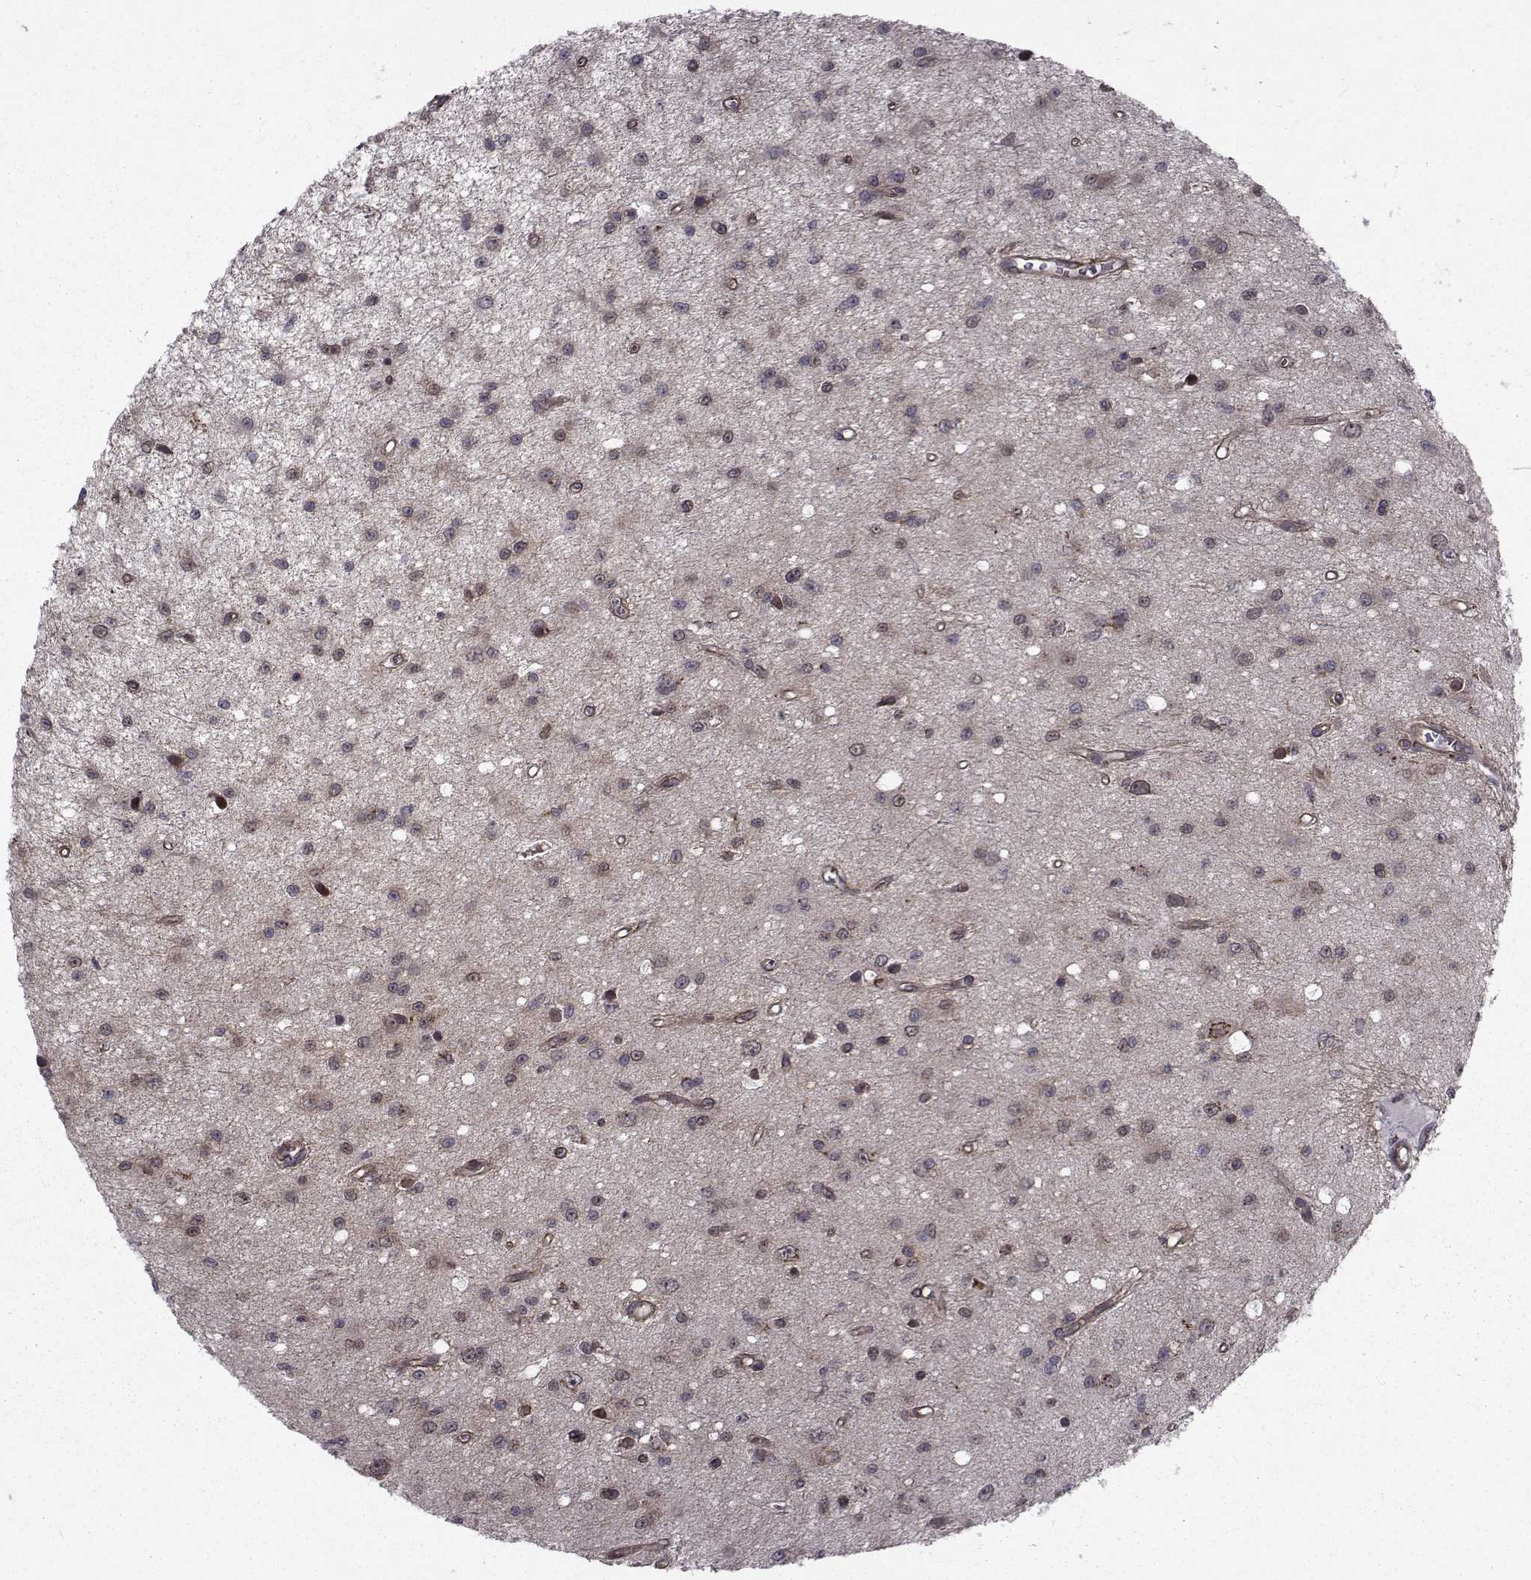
{"staining": {"intensity": "weak", "quantity": "25%-75%", "location": "cytoplasmic/membranous"}, "tissue": "glioma", "cell_type": "Tumor cells", "image_type": "cancer", "snomed": [{"axis": "morphology", "description": "Glioma, malignant, Low grade"}, {"axis": "topography", "description": "Brain"}], "caption": "Malignant low-grade glioma stained with a brown dye reveals weak cytoplasmic/membranous positive positivity in approximately 25%-75% of tumor cells.", "gene": "ATP6V1C2", "patient": {"sex": "female", "age": 45}}